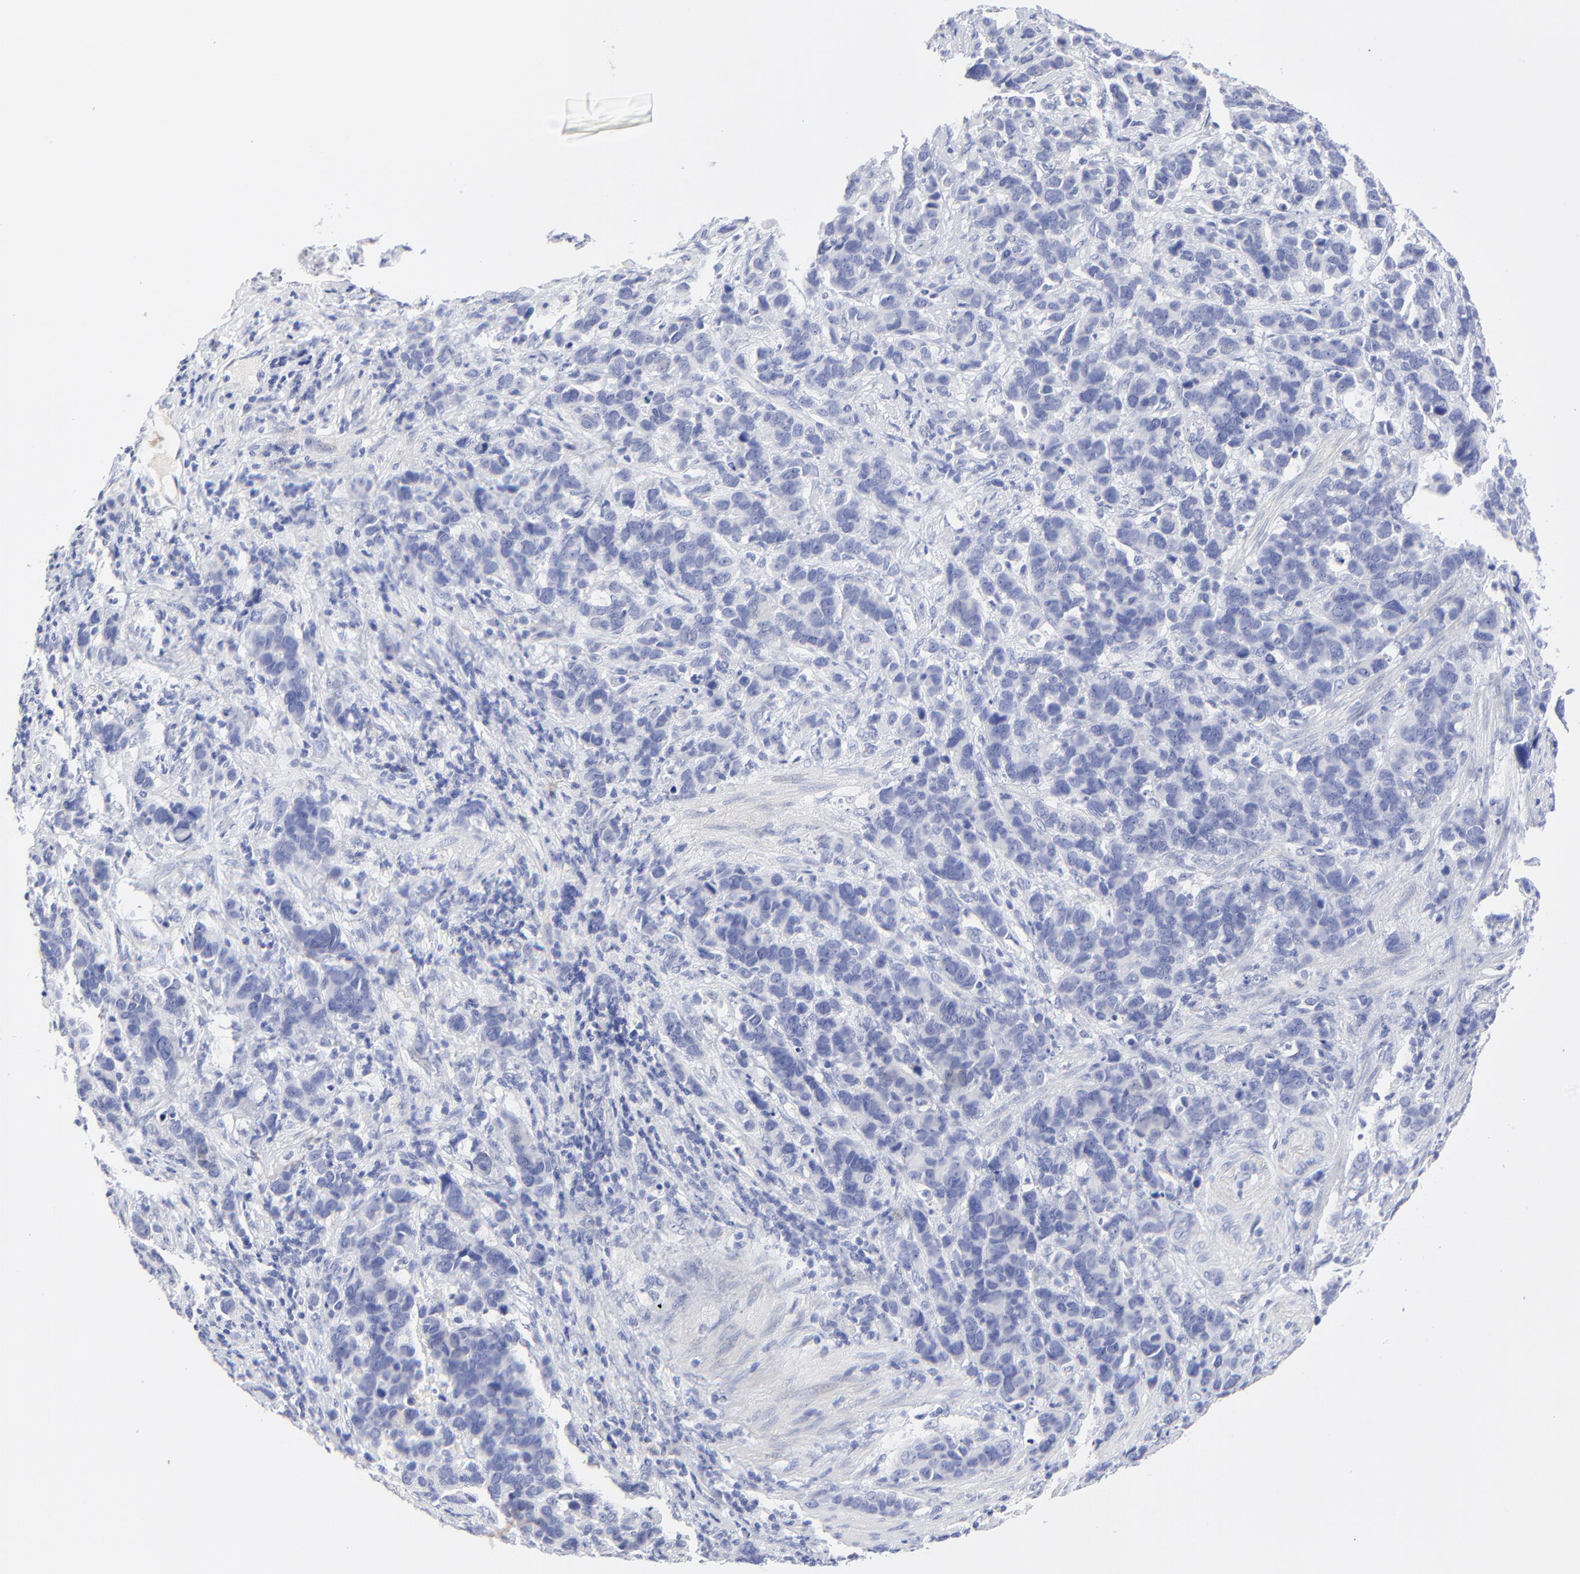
{"staining": {"intensity": "negative", "quantity": "none", "location": "none"}, "tissue": "stomach cancer", "cell_type": "Tumor cells", "image_type": "cancer", "snomed": [{"axis": "morphology", "description": "Adenocarcinoma, NOS"}, {"axis": "topography", "description": "Stomach, upper"}], "caption": "High power microscopy photomicrograph of an IHC histopathology image of stomach cancer, revealing no significant staining in tumor cells. (Immunohistochemistry, brightfield microscopy, high magnification).", "gene": "SULT4A1", "patient": {"sex": "male", "age": 71}}